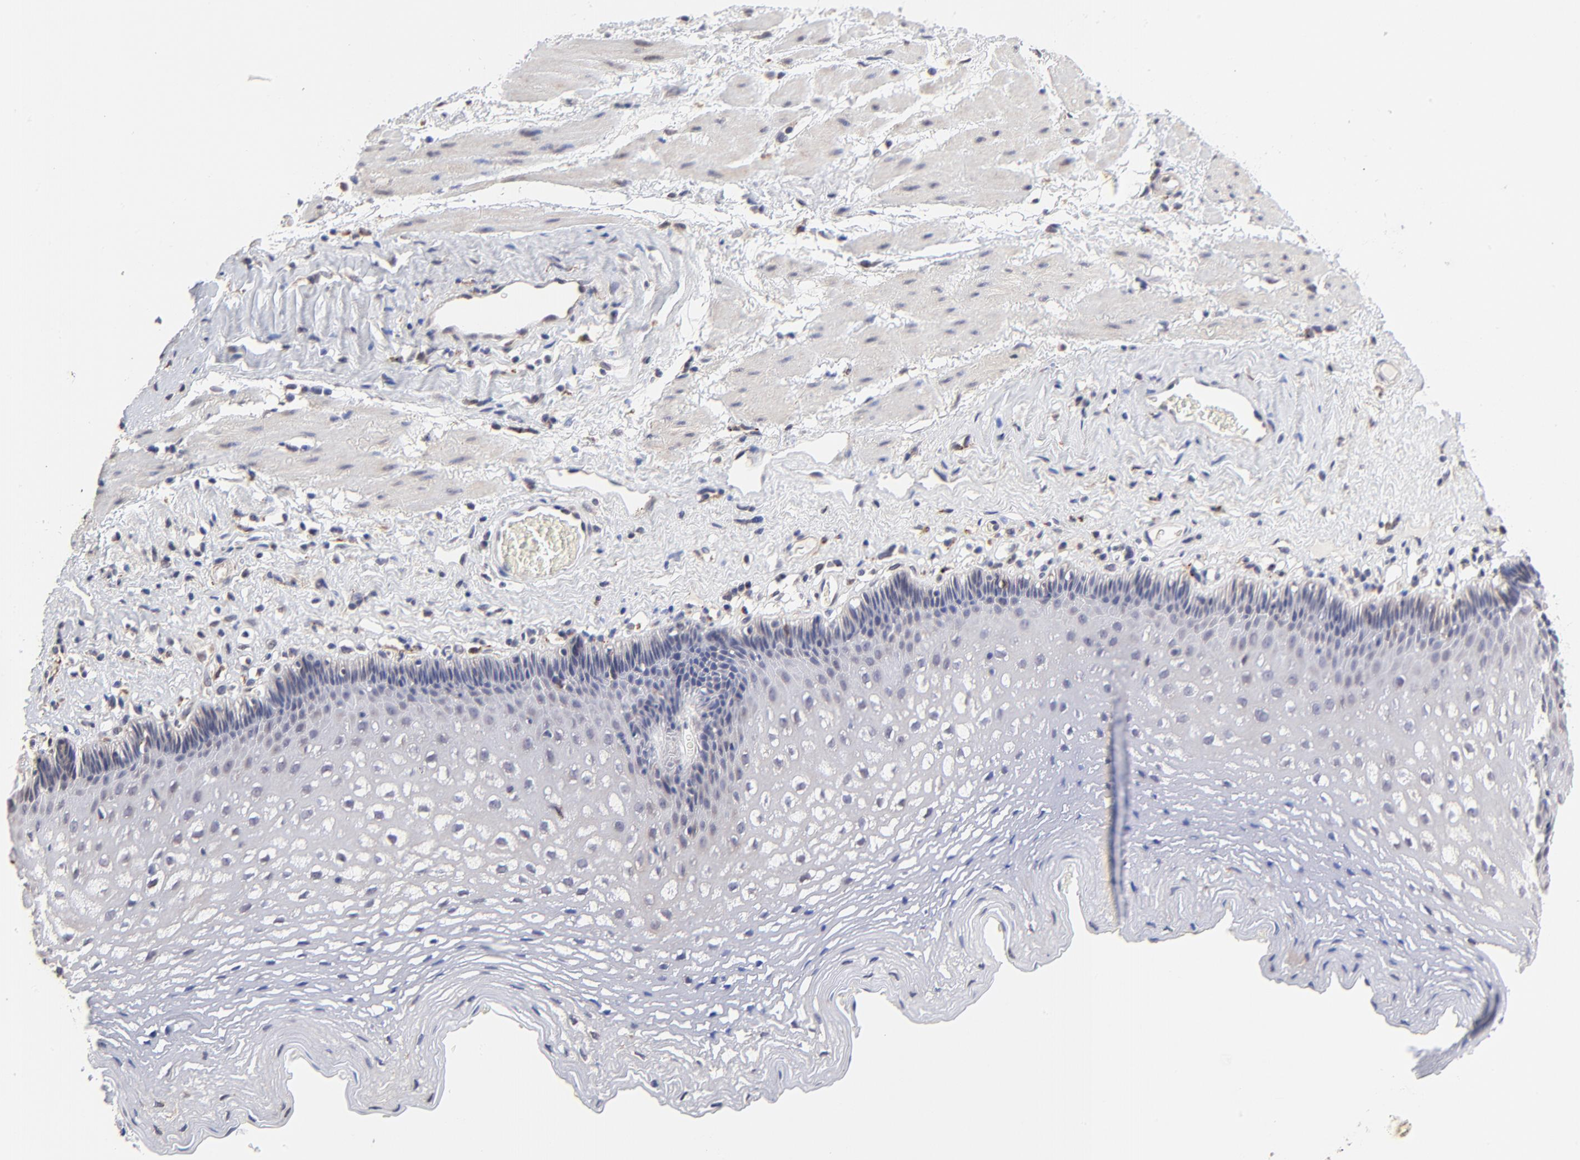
{"staining": {"intensity": "weak", "quantity": "<25%", "location": "cytoplasmic/membranous"}, "tissue": "esophagus", "cell_type": "Squamous epithelial cells", "image_type": "normal", "snomed": [{"axis": "morphology", "description": "Normal tissue, NOS"}, {"axis": "topography", "description": "Esophagus"}], "caption": "Immunohistochemistry (IHC) micrograph of benign human esophagus stained for a protein (brown), which displays no expression in squamous epithelial cells.", "gene": "PDE4B", "patient": {"sex": "female", "age": 70}}